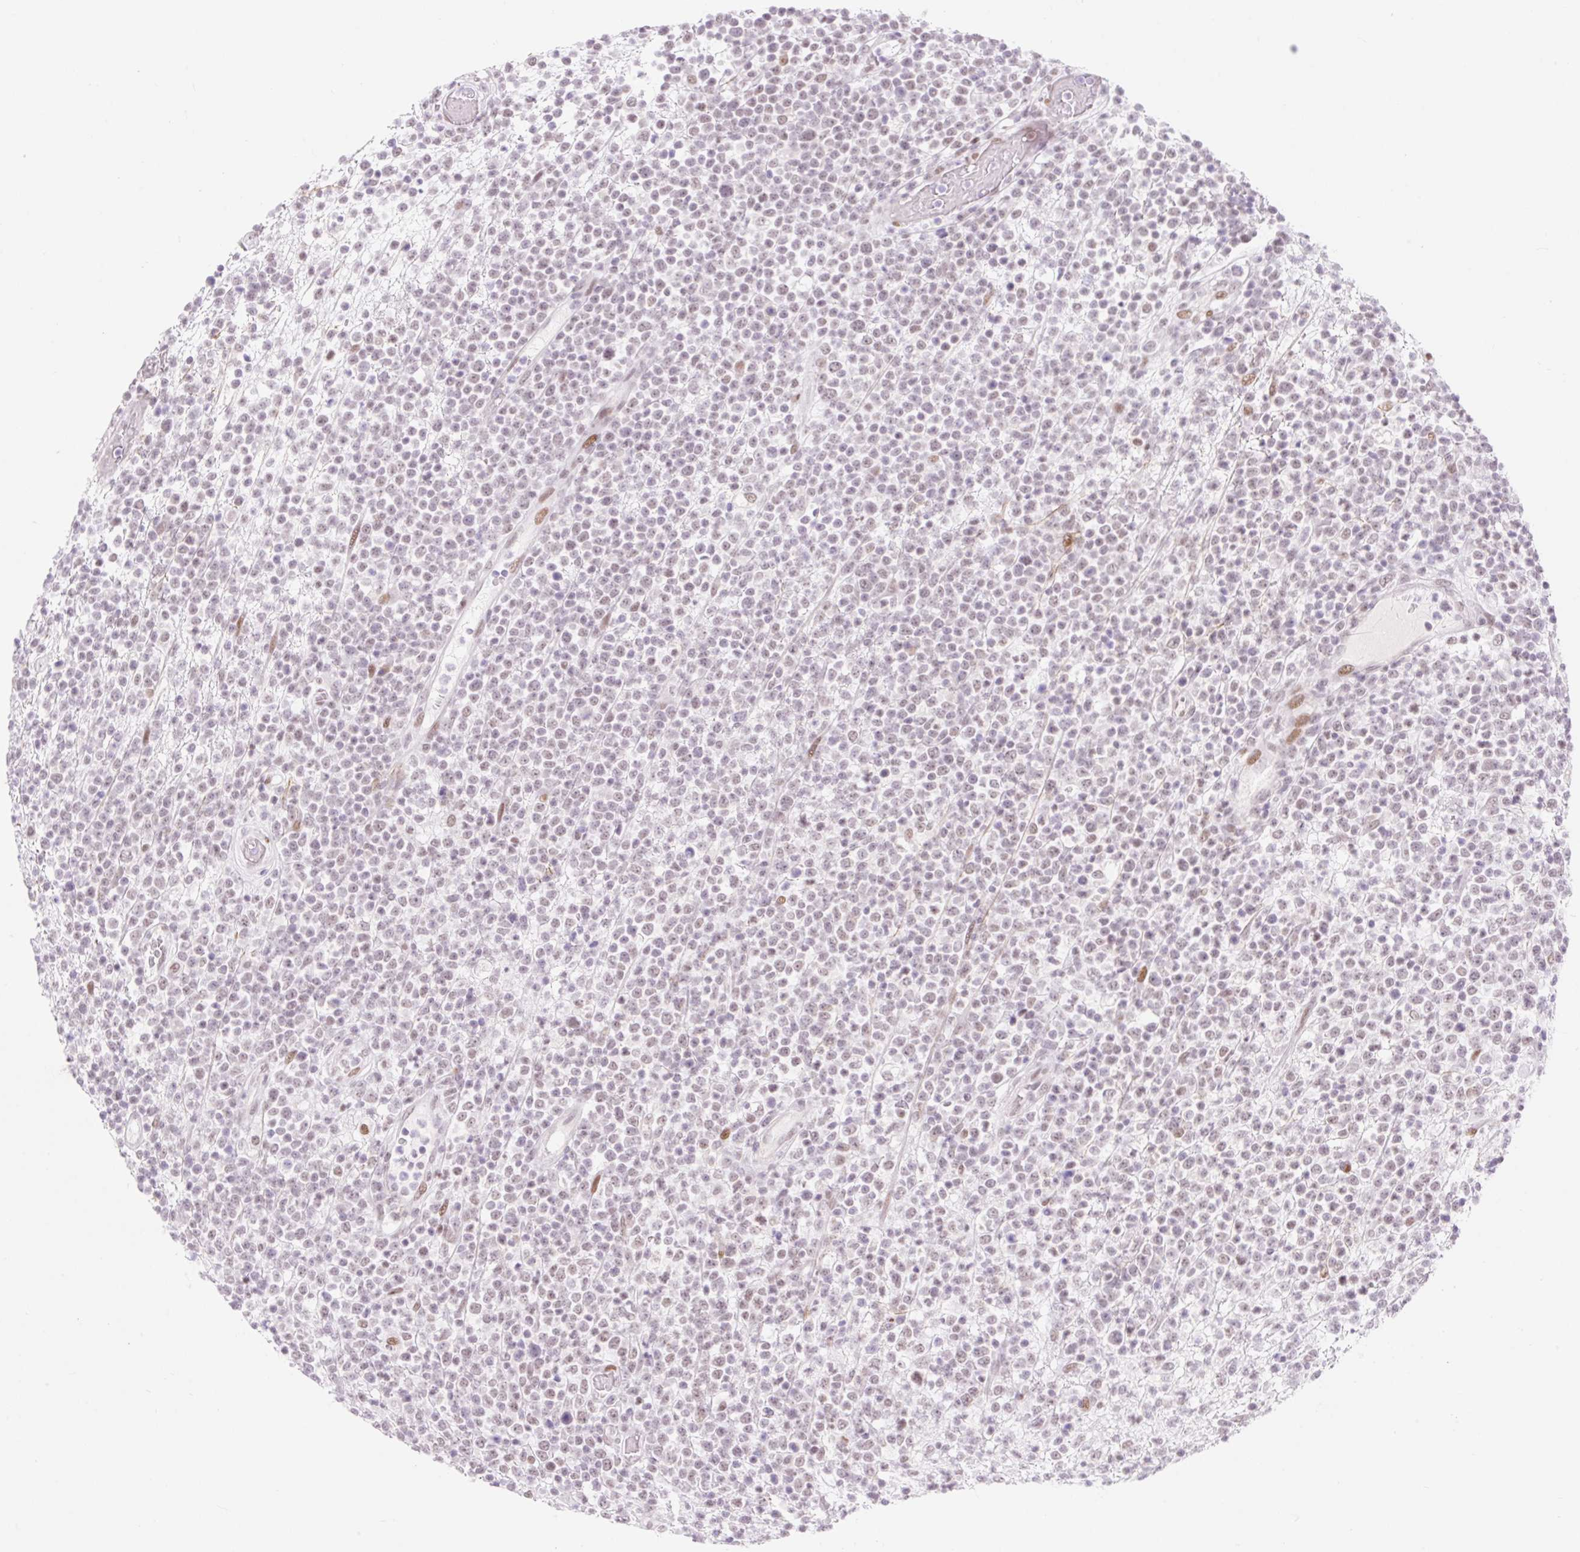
{"staining": {"intensity": "weak", "quantity": "25%-75%", "location": "nuclear"}, "tissue": "lymphoma", "cell_type": "Tumor cells", "image_type": "cancer", "snomed": [{"axis": "morphology", "description": "Malignant lymphoma, non-Hodgkin's type, High grade"}, {"axis": "topography", "description": "Colon"}], "caption": "High-grade malignant lymphoma, non-Hodgkin's type stained with DAB immunohistochemistry (IHC) demonstrates low levels of weak nuclear positivity in approximately 25%-75% of tumor cells.", "gene": "H2BW1", "patient": {"sex": "female", "age": 53}}